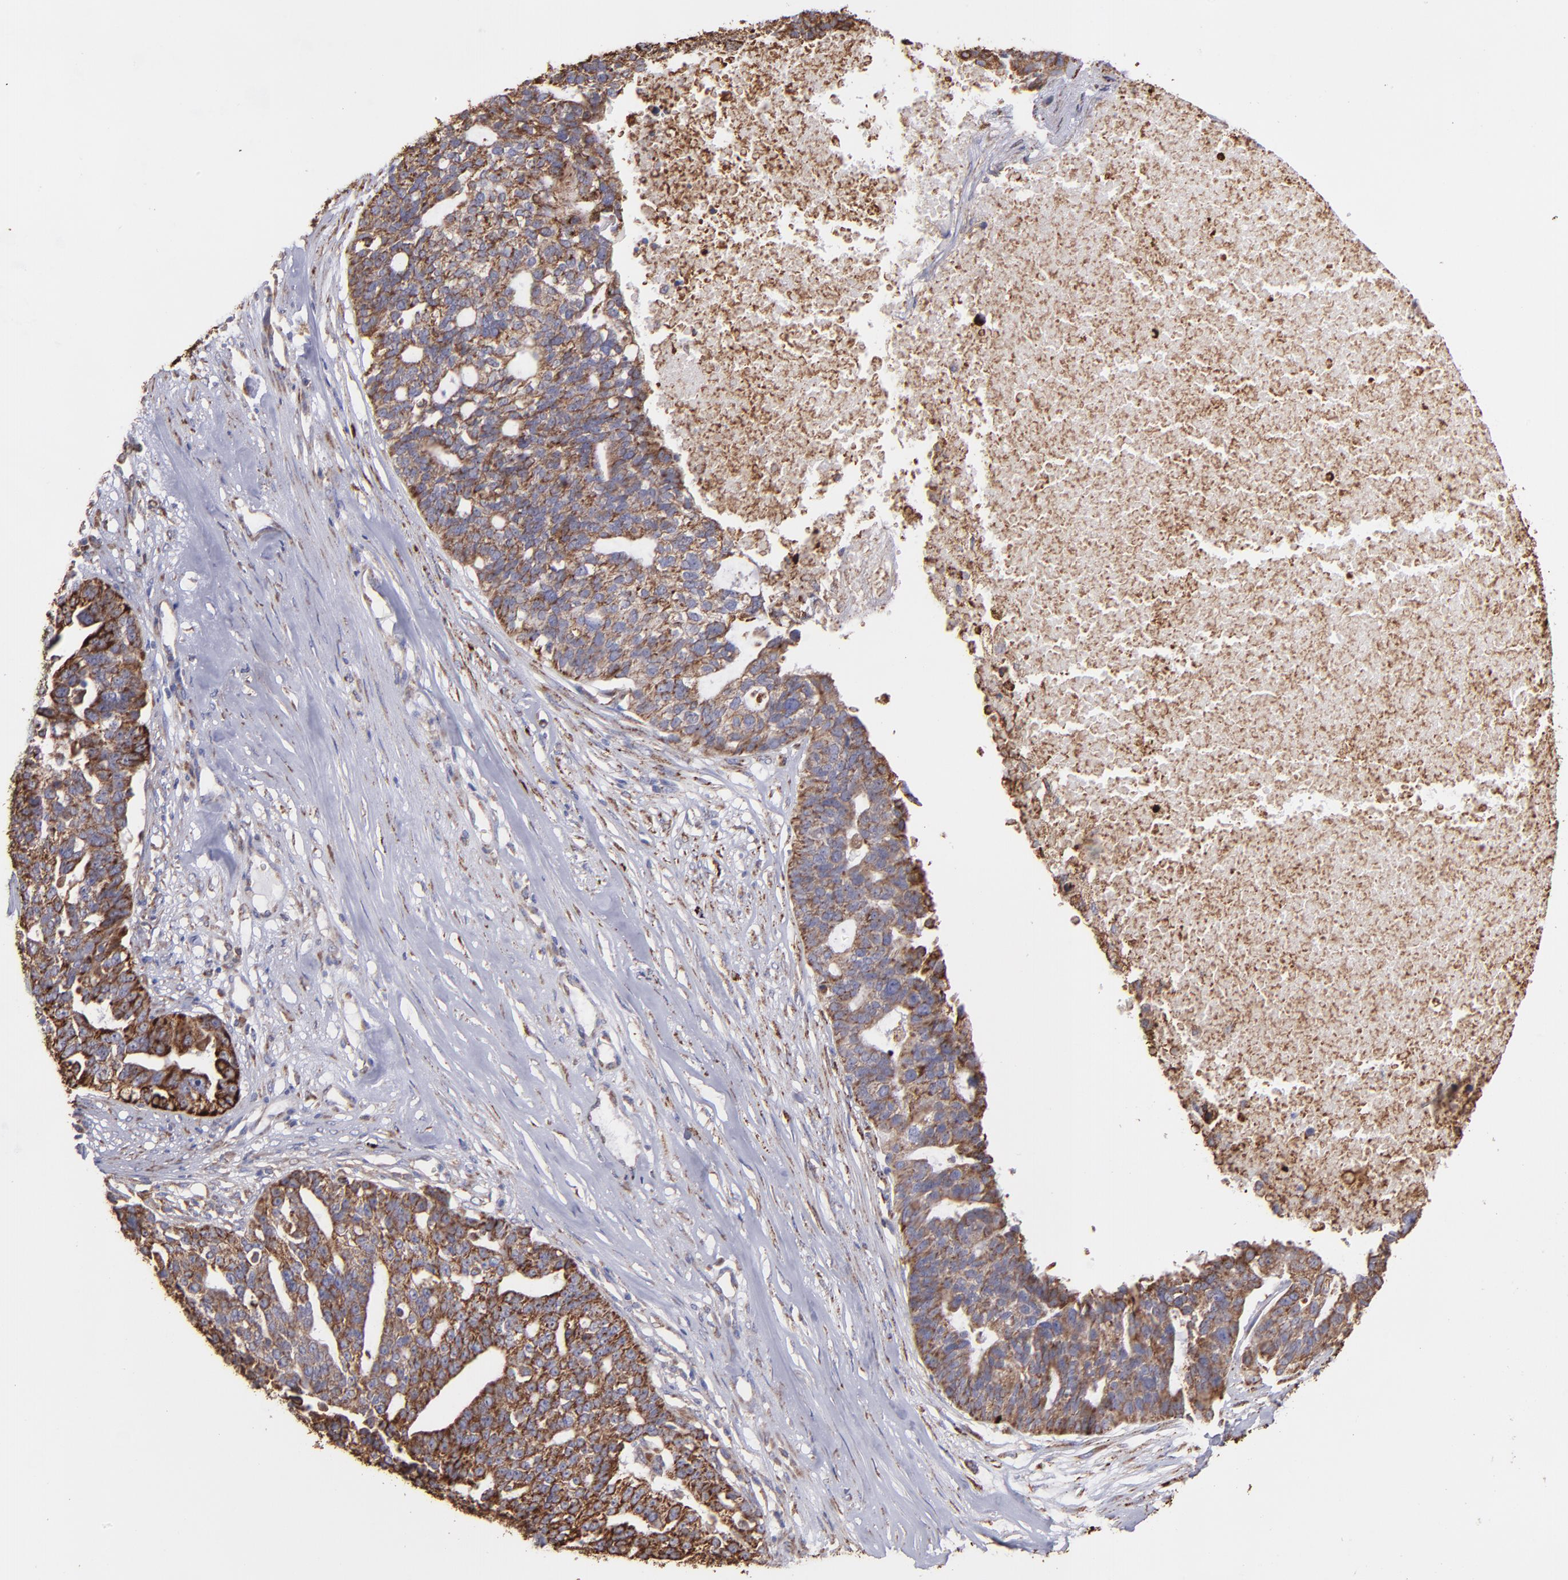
{"staining": {"intensity": "moderate", "quantity": ">75%", "location": "cytoplasmic/membranous"}, "tissue": "ovarian cancer", "cell_type": "Tumor cells", "image_type": "cancer", "snomed": [{"axis": "morphology", "description": "Cystadenocarcinoma, serous, NOS"}, {"axis": "topography", "description": "Ovary"}], "caption": "An immunohistochemistry (IHC) micrograph of neoplastic tissue is shown. Protein staining in brown shows moderate cytoplasmic/membranous positivity in ovarian cancer (serous cystadenocarcinoma) within tumor cells.", "gene": "MAOB", "patient": {"sex": "female", "age": 59}}